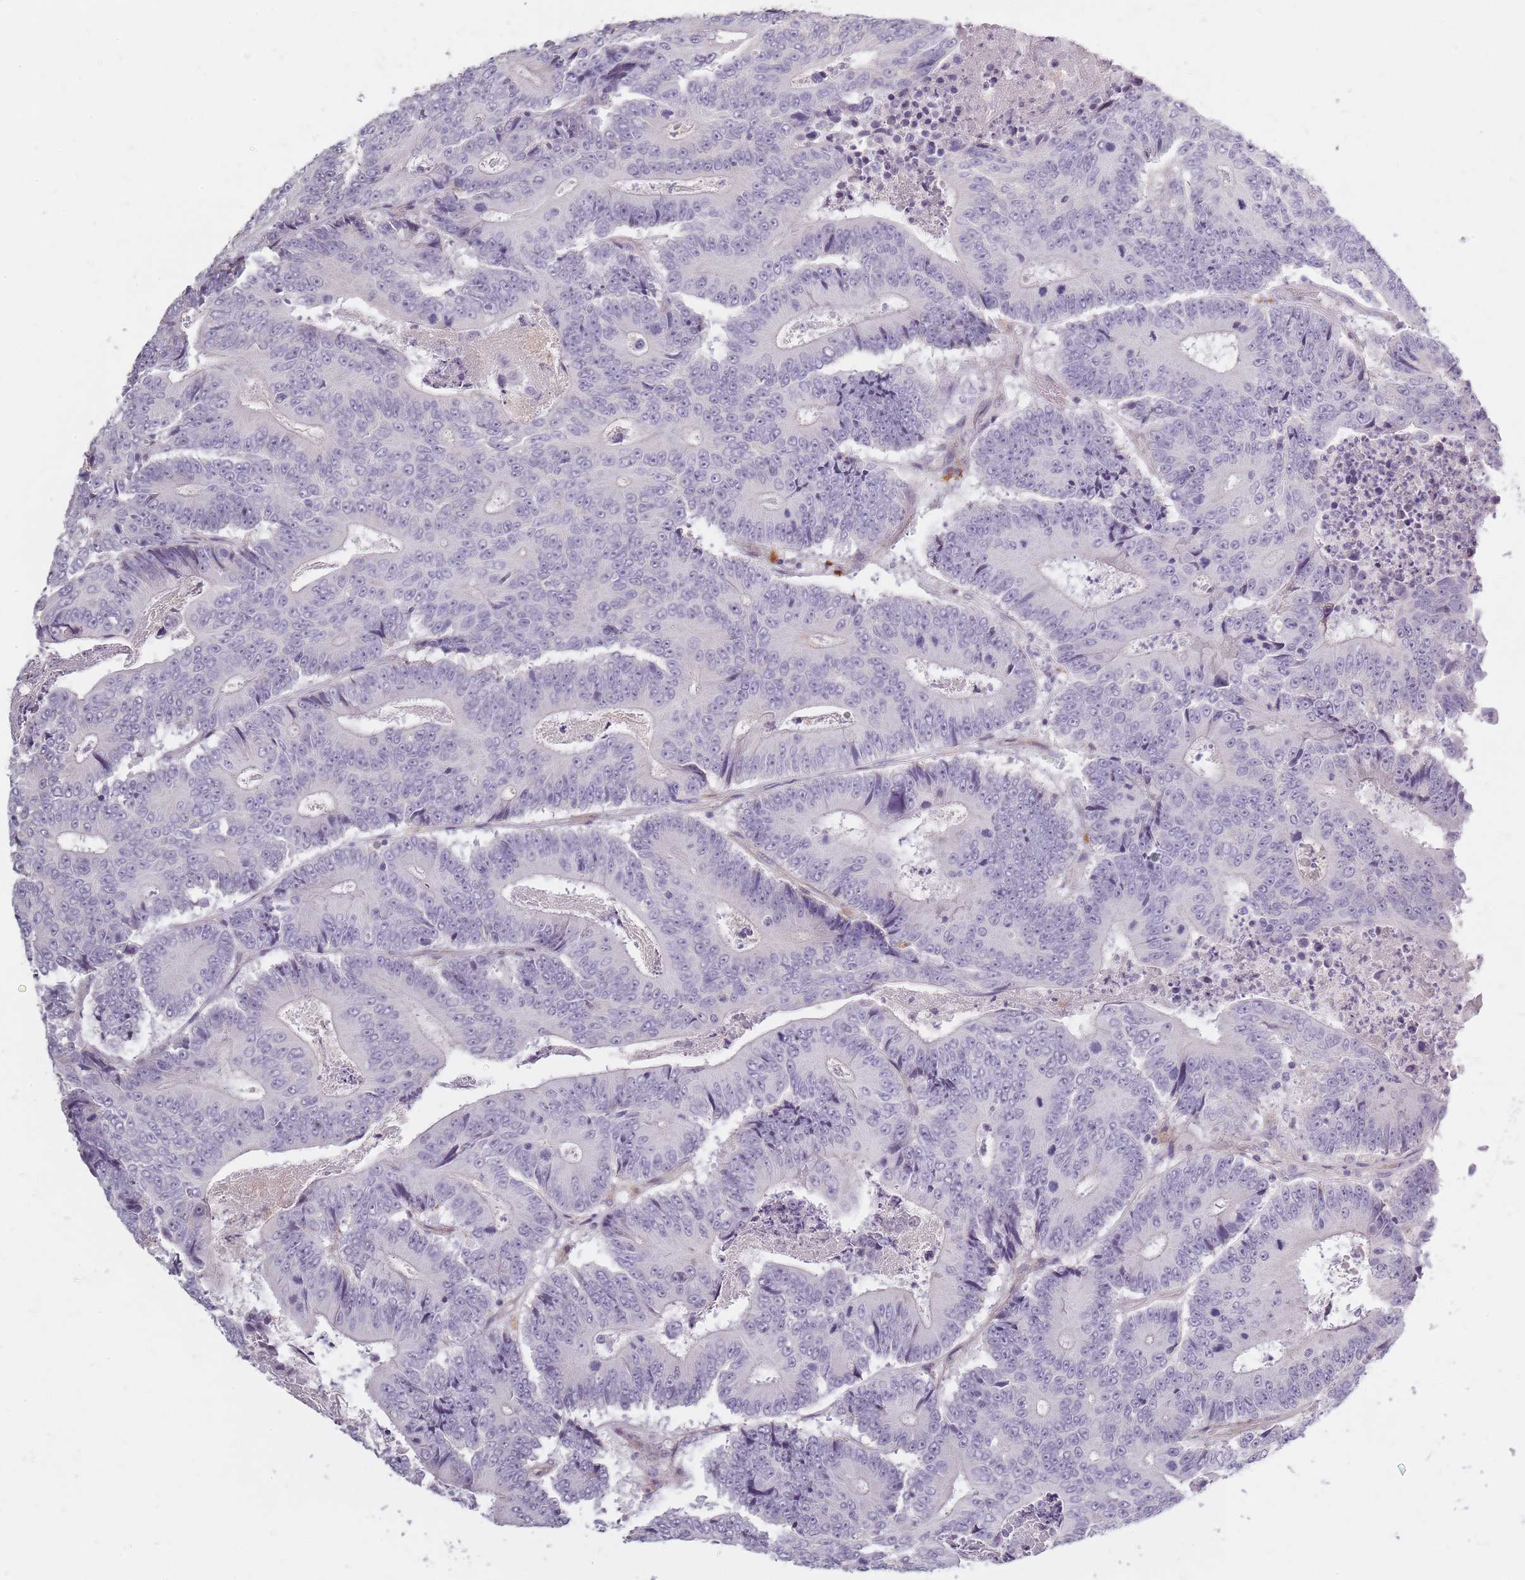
{"staining": {"intensity": "negative", "quantity": "none", "location": "none"}, "tissue": "colorectal cancer", "cell_type": "Tumor cells", "image_type": "cancer", "snomed": [{"axis": "morphology", "description": "Adenocarcinoma, NOS"}, {"axis": "topography", "description": "Colon"}], "caption": "Immunohistochemistry micrograph of neoplastic tissue: adenocarcinoma (colorectal) stained with DAB demonstrates no significant protein expression in tumor cells.", "gene": "SYNGR3", "patient": {"sex": "male", "age": 83}}